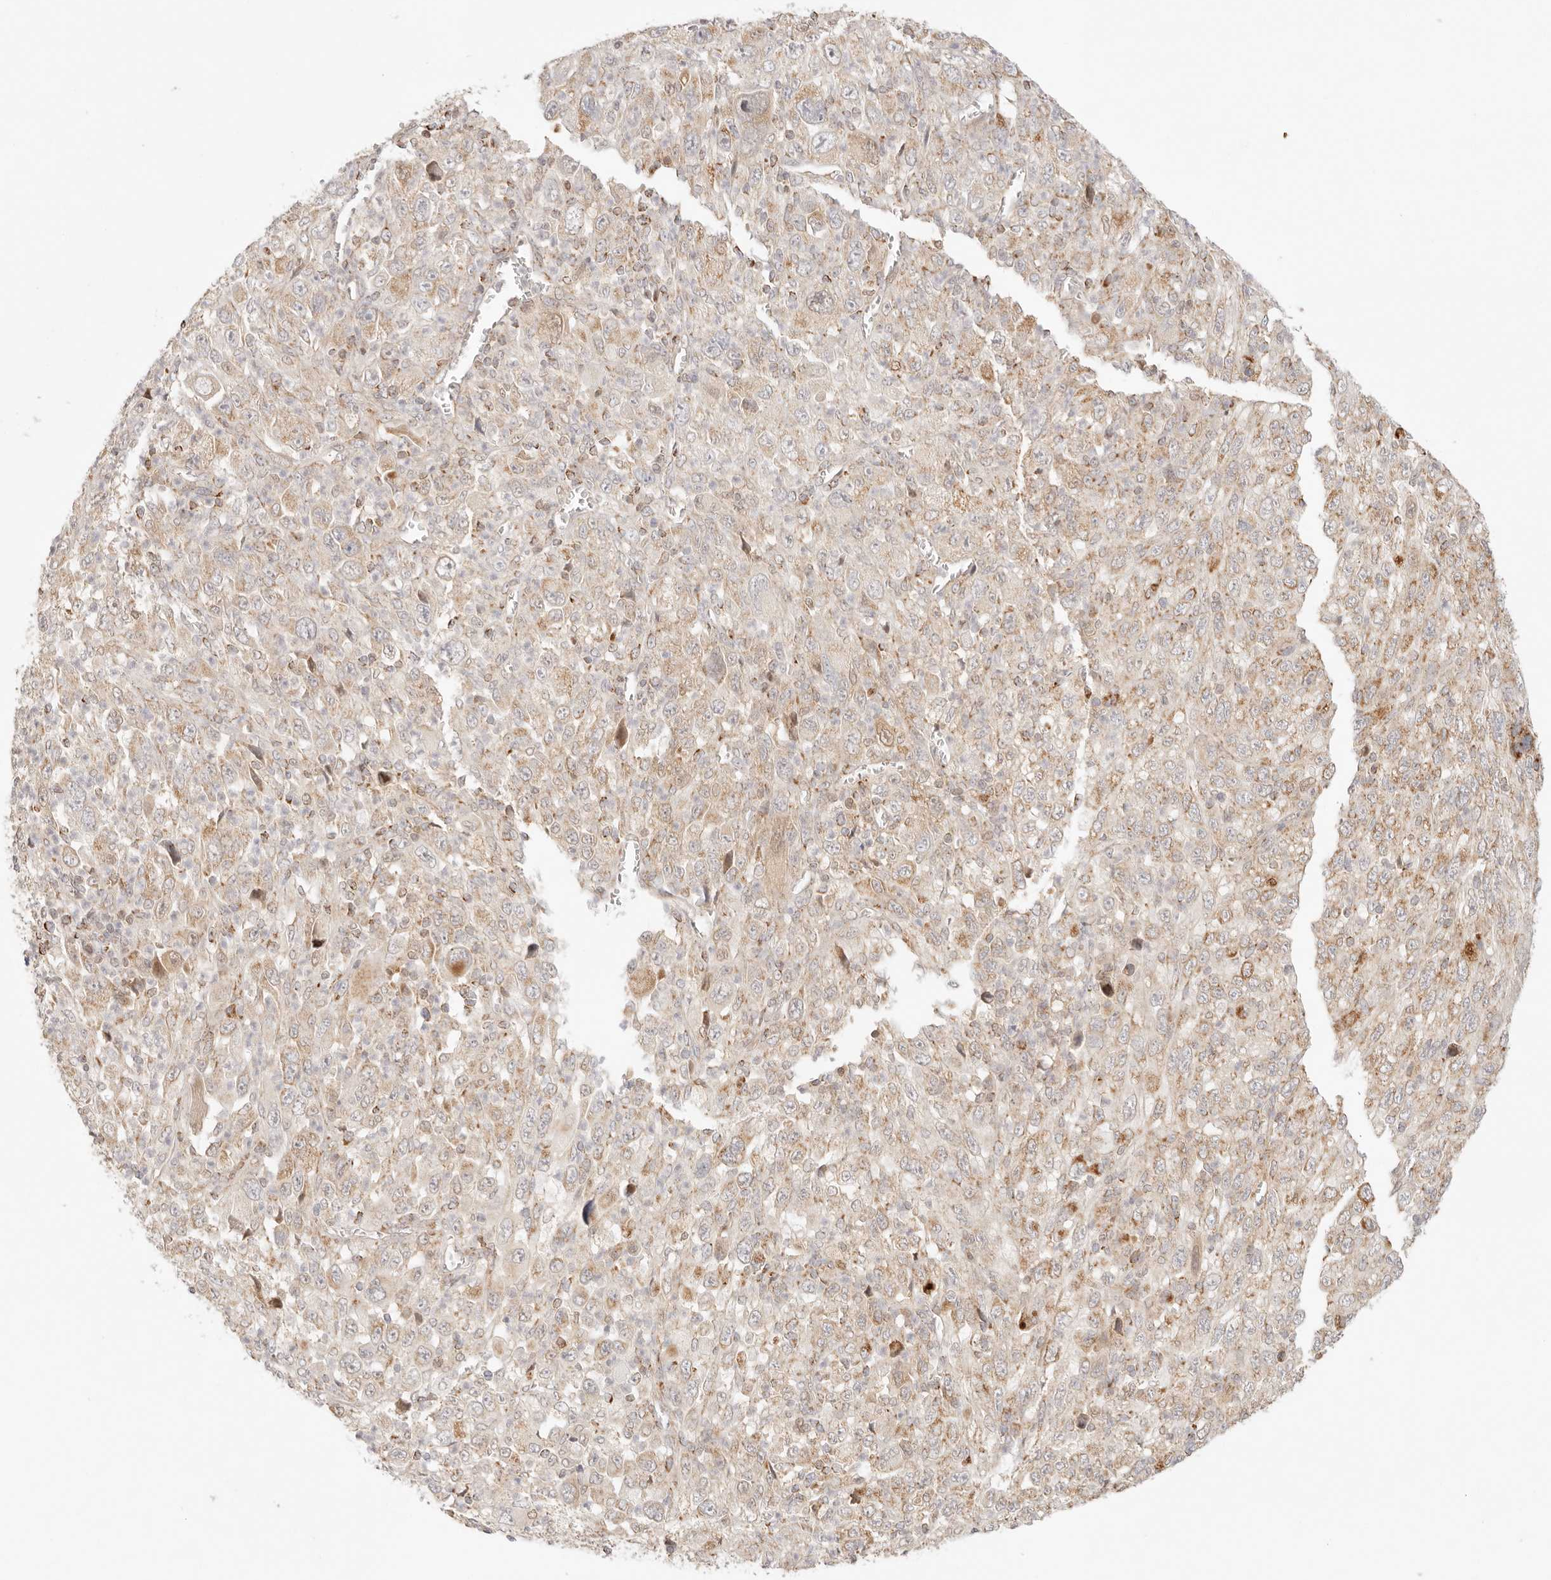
{"staining": {"intensity": "moderate", "quantity": "25%-75%", "location": "cytoplasmic/membranous"}, "tissue": "melanoma", "cell_type": "Tumor cells", "image_type": "cancer", "snomed": [{"axis": "morphology", "description": "Malignant melanoma, Metastatic site"}, {"axis": "topography", "description": "Skin"}], "caption": "Approximately 25%-75% of tumor cells in human melanoma reveal moderate cytoplasmic/membranous protein expression as visualized by brown immunohistochemical staining.", "gene": "COA6", "patient": {"sex": "female", "age": 56}}